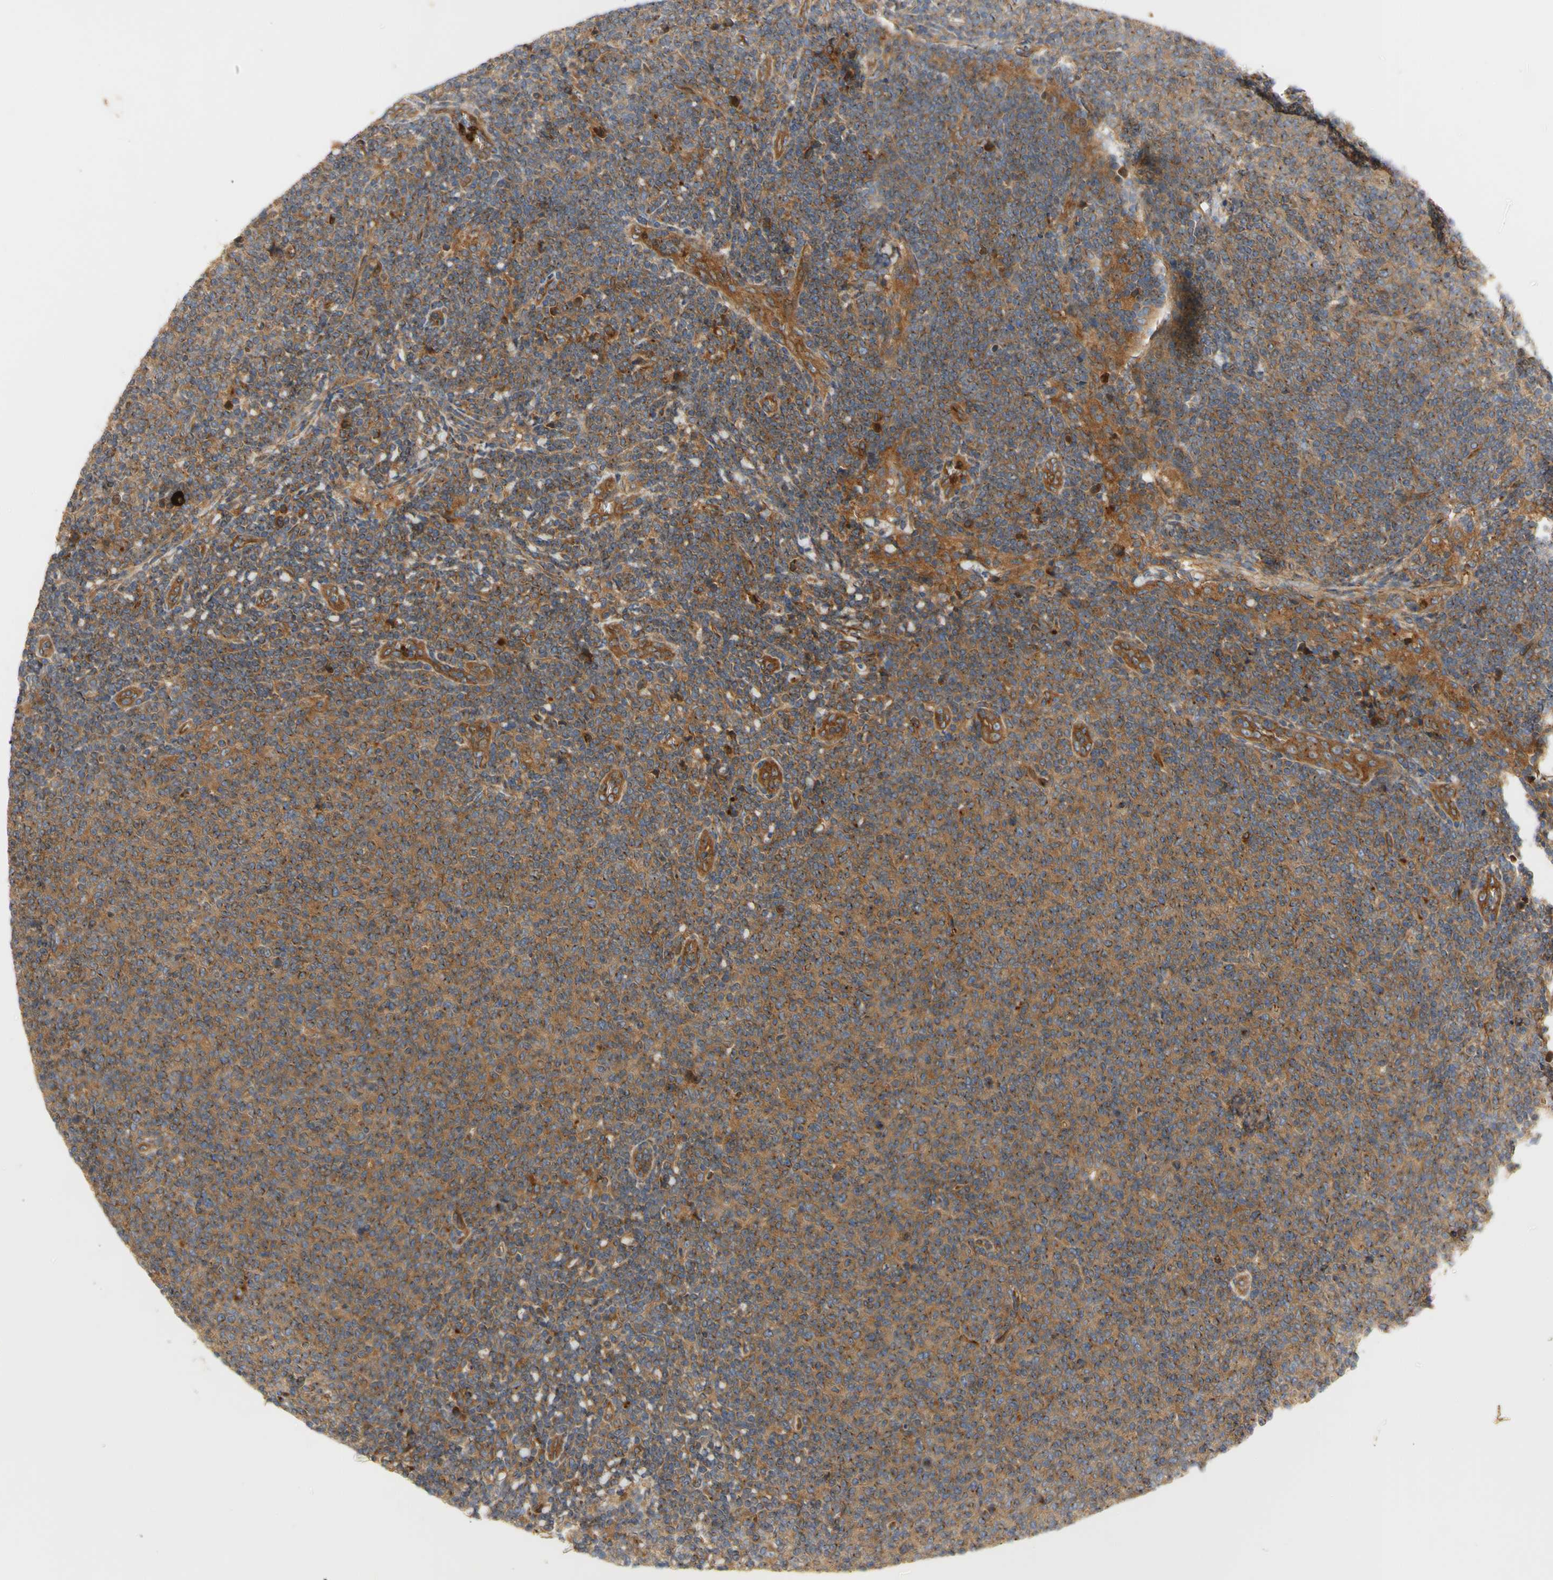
{"staining": {"intensity": "moderate", "quantity": ">75%", "location": "cytoplasmic/membranous"}, "tissue": "lymphoma", "cell_type": "Tumor cells", "image_type": "cancer", "snomed": [{"axis": "morphology", "description": "Malignant lymphoma, non-Hodgkin's type, Low grade"}, {"axis": "topography", "description": "Lymph node"}], "caption": "A histopathology image of lymphoma stained for a protein demonstrates moderate cytoplasmic/membranous brown staining in tumor cells. Nuclei are stained in blue.", "gene": "TUBG2", "patient": {"sex": "male", "age": 66}}